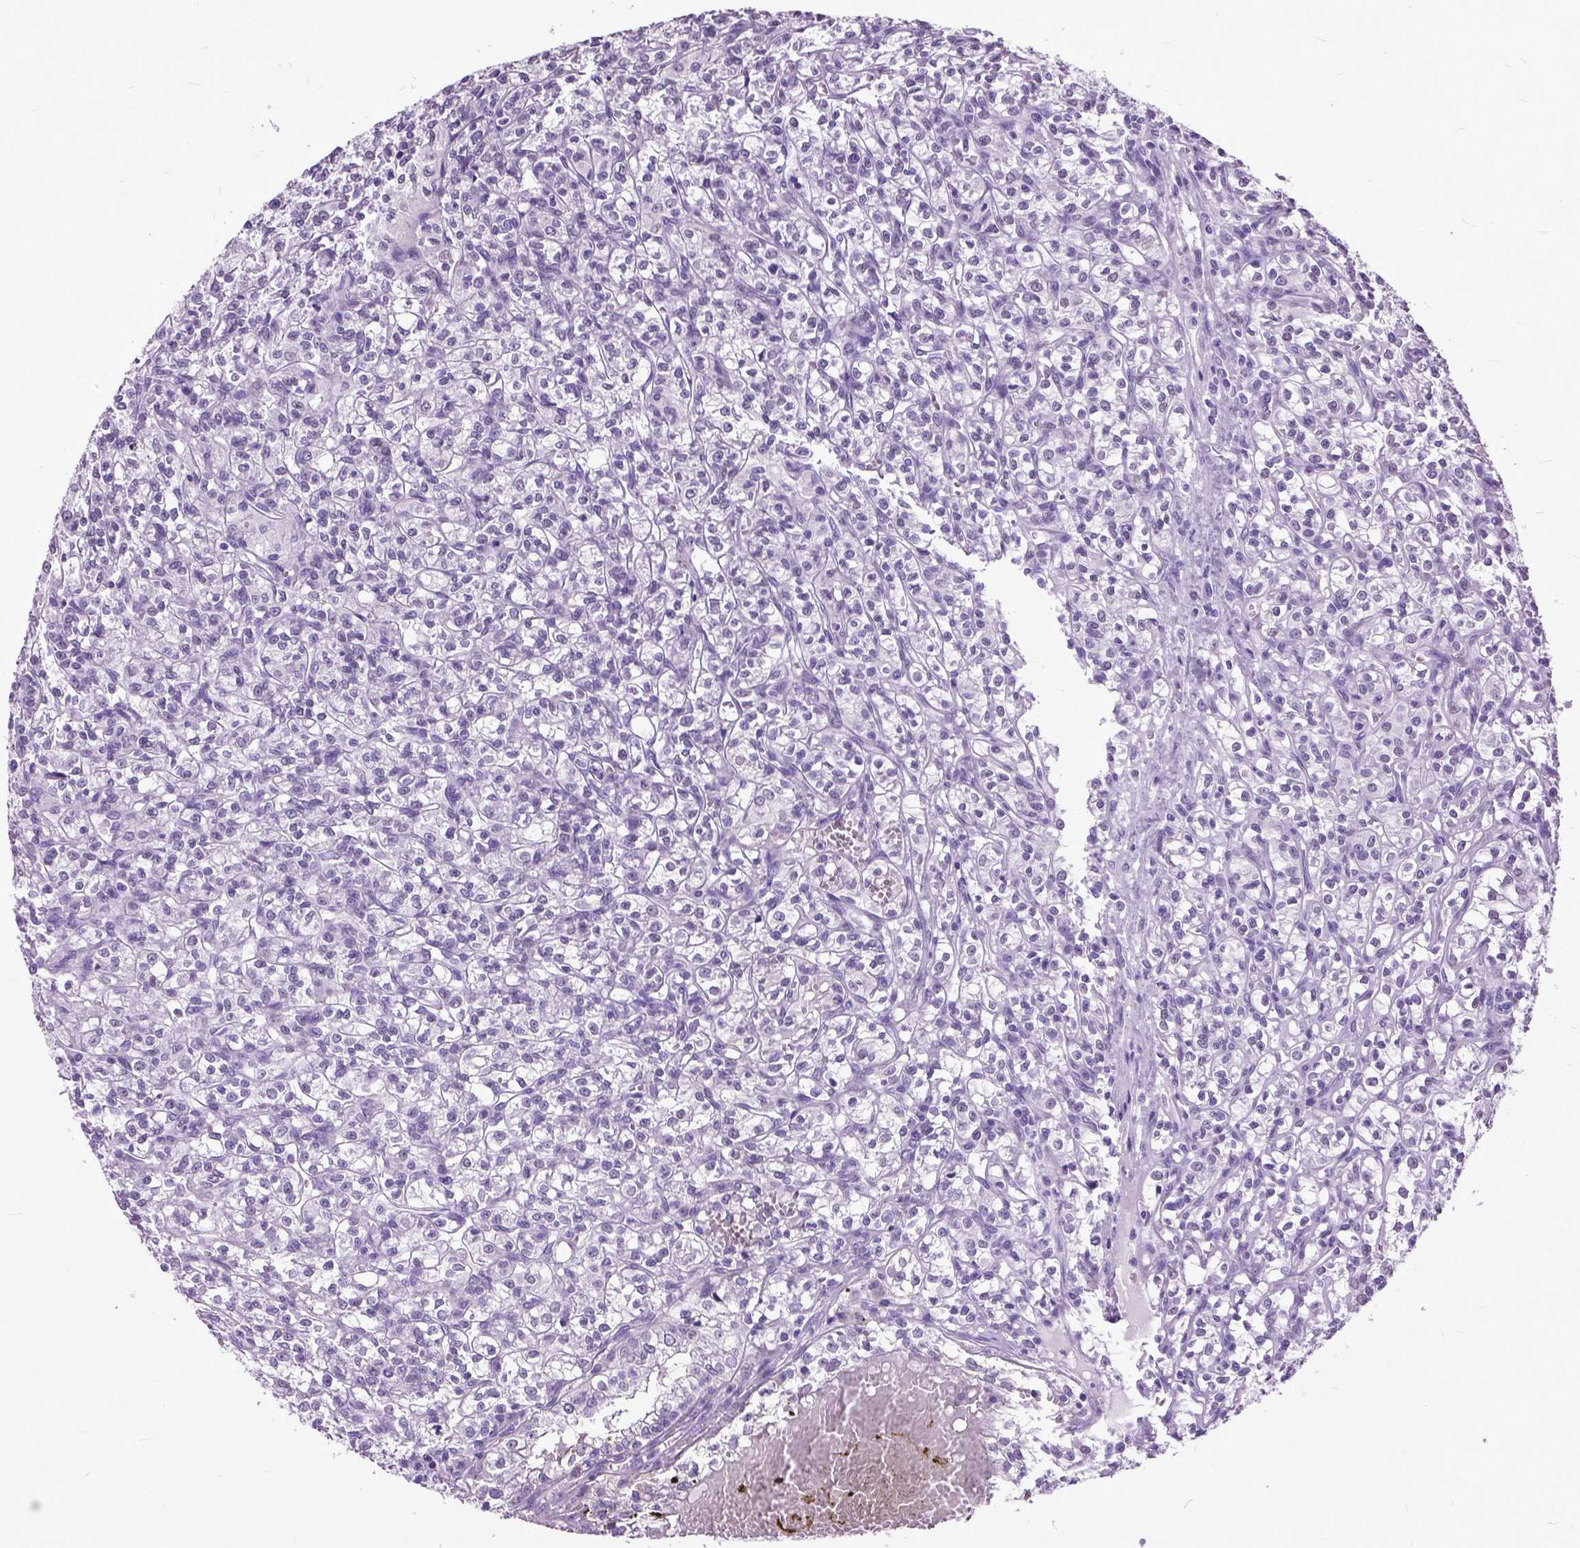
{"staining": {"intensity": "negative", "quantity": "none", "location": "none"}, "tissue": "renal cancer", "cell_type": "Tumor cells", "image_type": "cancer", "snomed": [{"axis": "morphology", "description": "Adenocarcinoma, NOS"}, {"axis": "topography", "description": "Kidney"}], "caption": "Adenocarcinoma (renal) was stained to show a protein in brown. There is no significant expression in tumor cells.", "gene": "MARCHF10", "patient": {"sex": "male", "age": 36}}